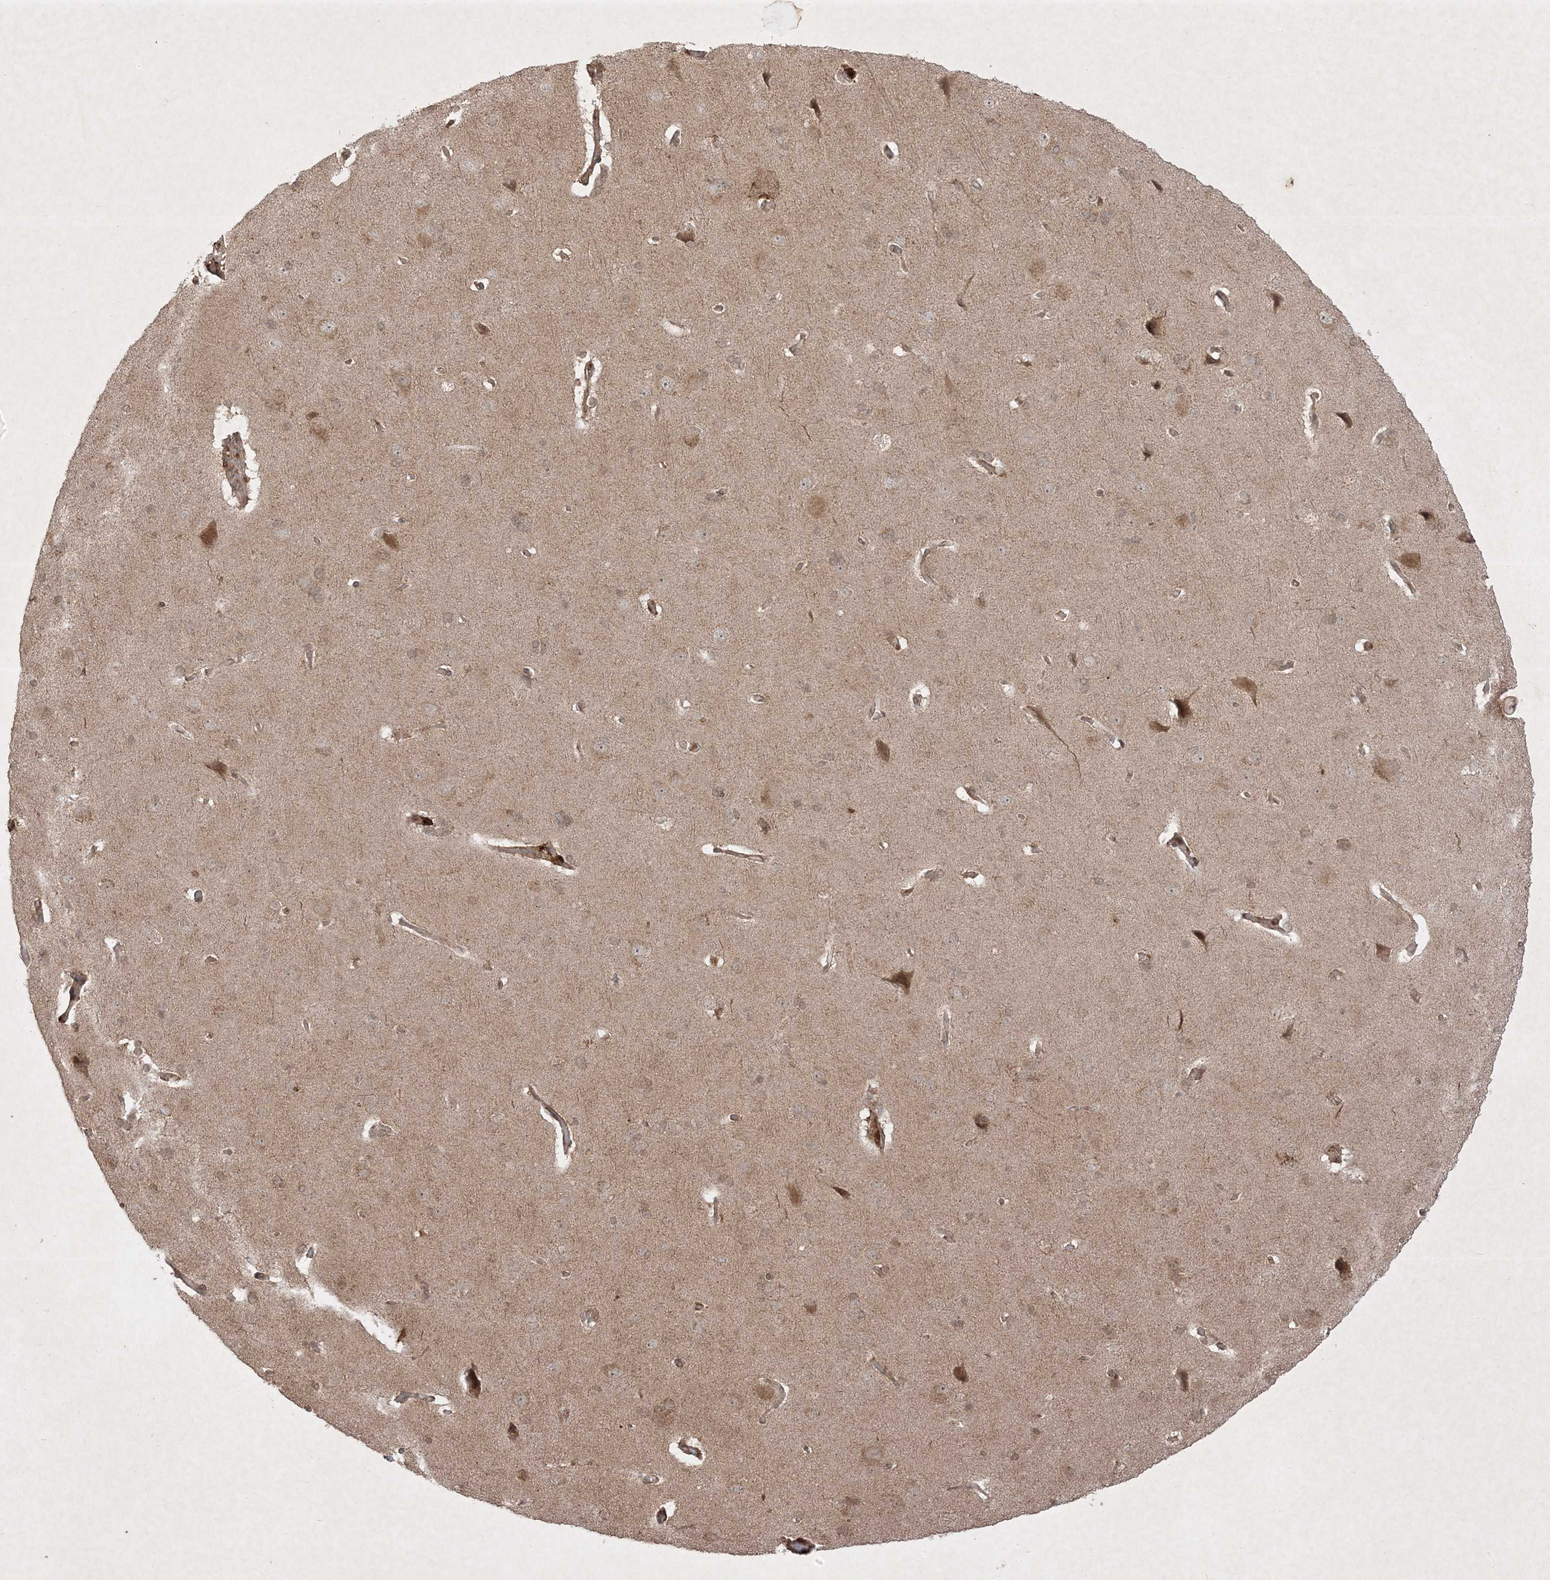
{"staining": {"intensity": "weak", "quantity": ">75%", "location": "cytoplasmic/membranous"}, "tissue": "cerebral cortex", "cell_type": "Endothelial cells", "image_type": "normal", "snomed": [{"axis": "morphology", "description": "Normal tissue, NOS"}, {"axis": "topography", "description": "Cerebral cortex"}], "caption": "This photomicrograph shows IHC staining of normal cerebral cortex, with low weak cytoplasmic/membranous positivity in about >75% of endothelial cells.", "gene": "PTK6", "patient": {"sex": "male", "age": 62}}